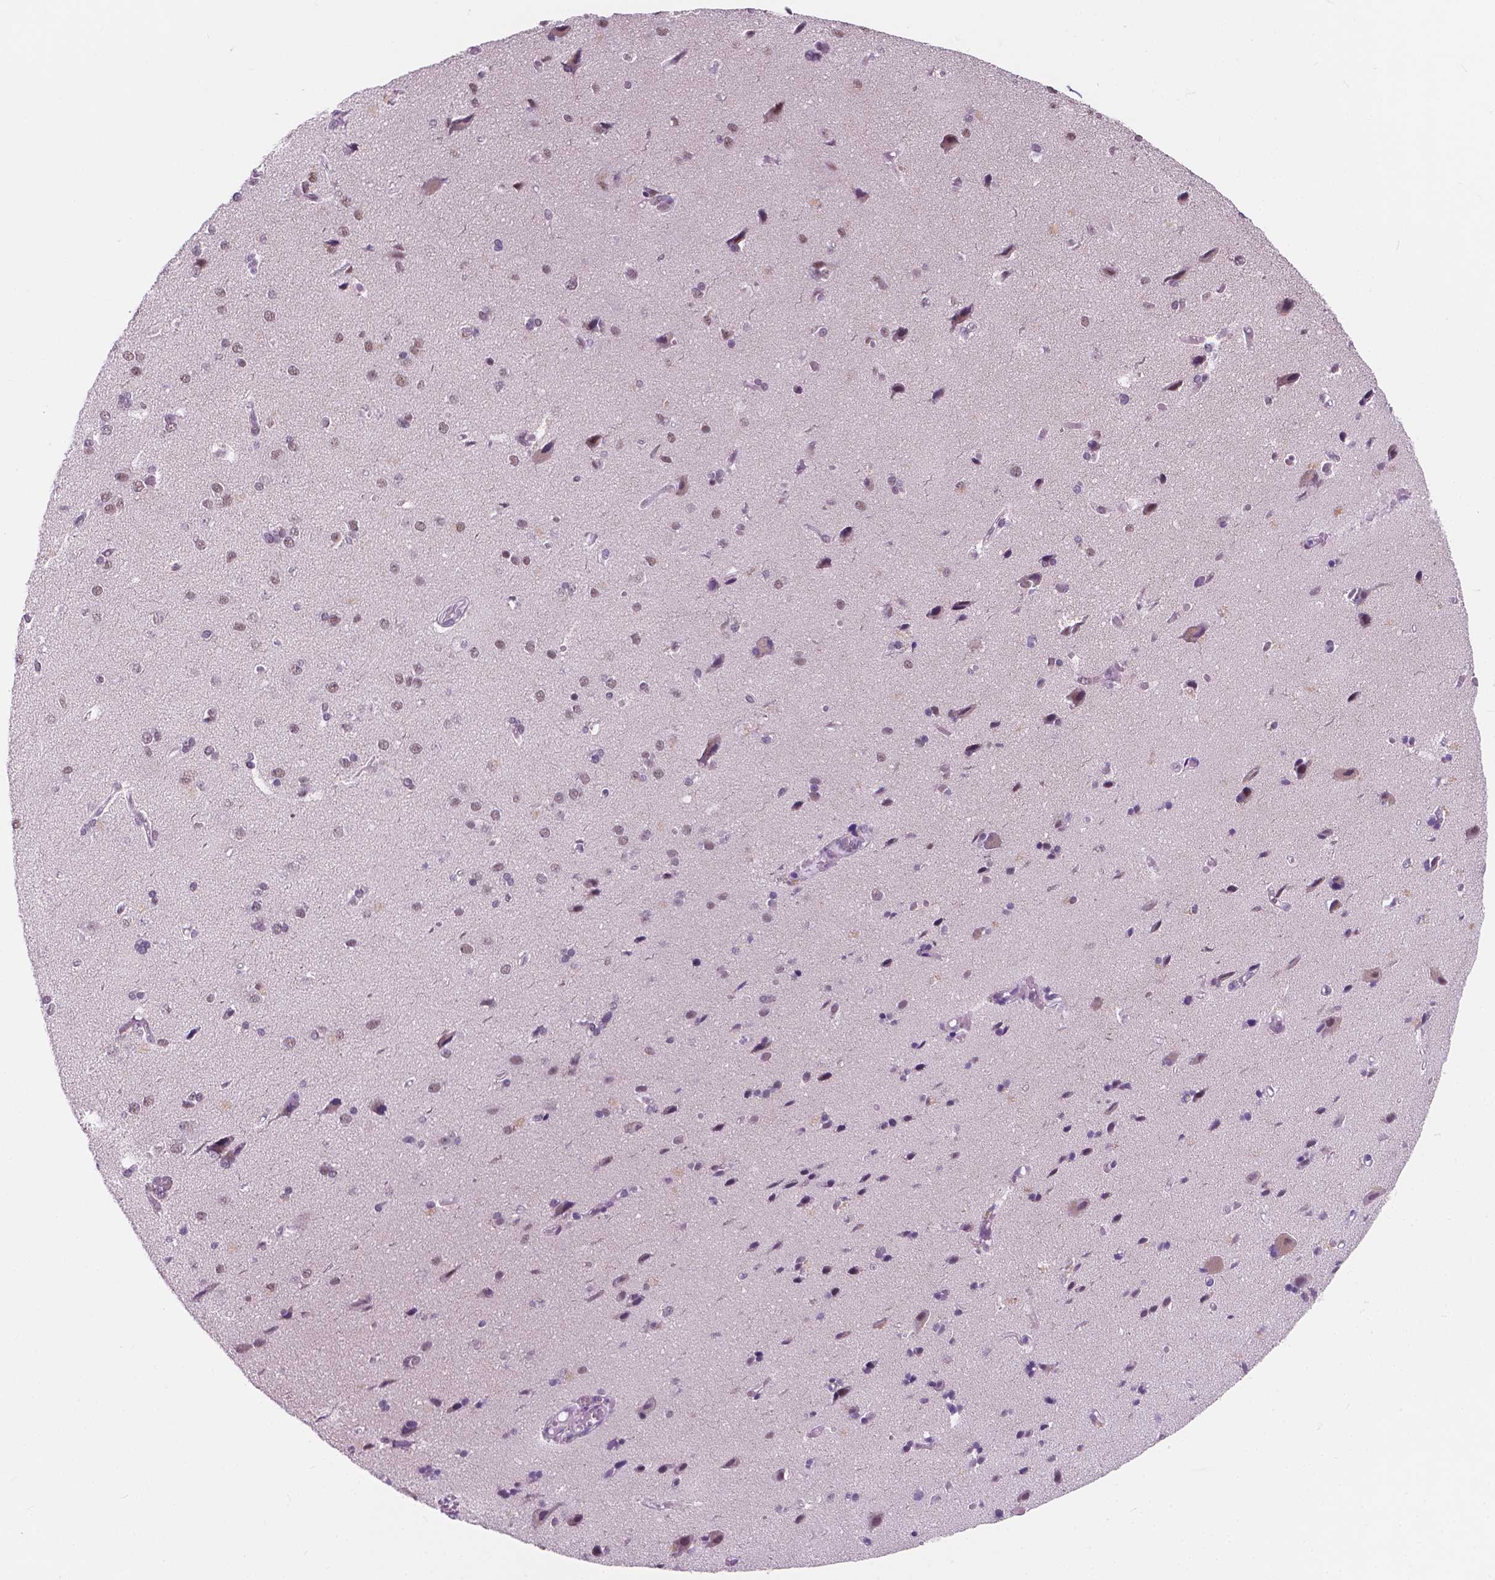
{"staining": {"intensity": "negative", "quantity": "none", "location": "none"}, "tissue": "cerebral cortex", "cell_type": "Endothelial cells", "image_type": "normal", "snomed": [{"axis": "morphology", "description": "Normal tissue, NOS"}, {"axis": "morphology", "description": "Glioma, malignant, High grade"}, {"axis": "topography", "description": "Cerebral cortex"}], "caption": "Unremarkable cerebral cortex was stained to show a protein in brown. There is no significant staining in endothelial cells.", "gene": "BCAS2", "patient": {"sex": "male", "age": 71}}